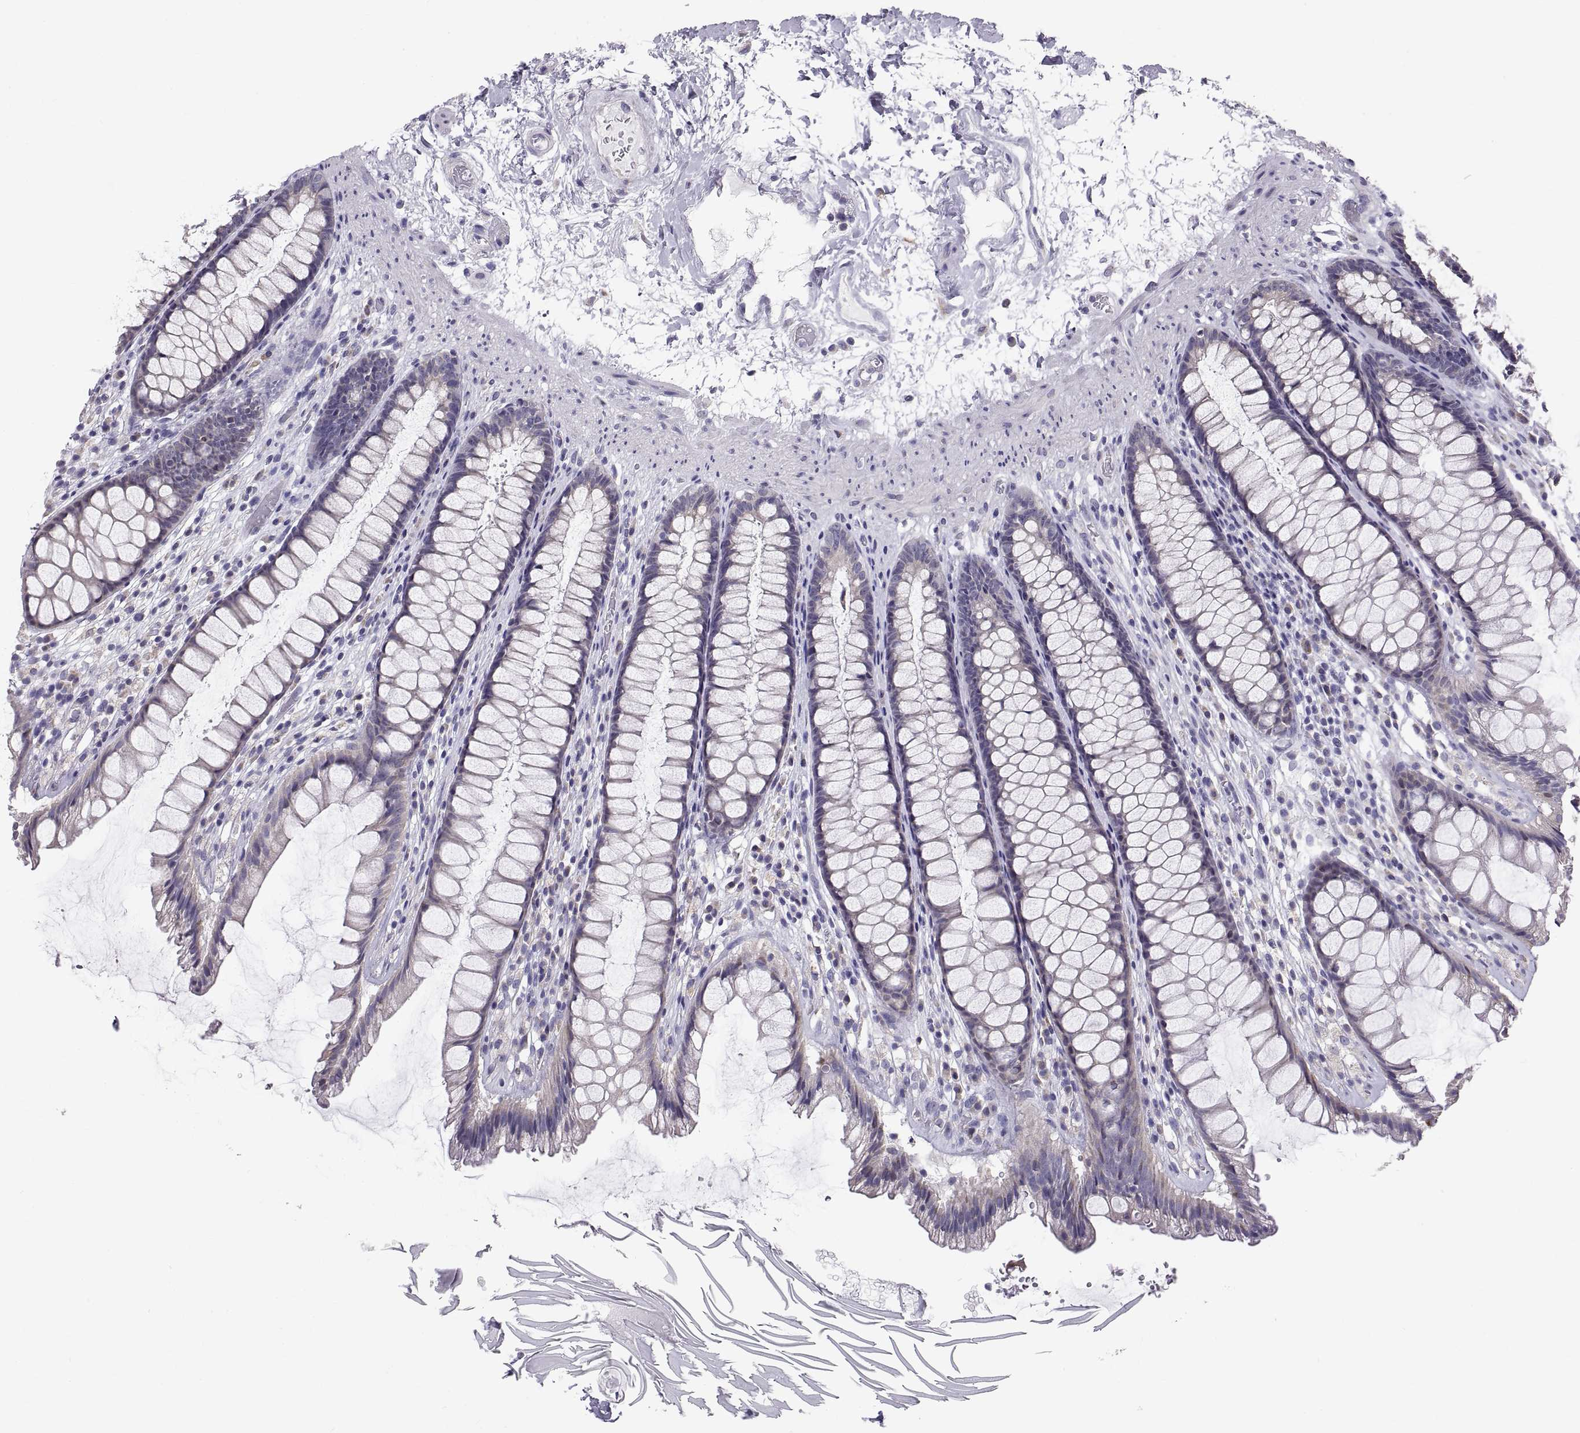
{"staining": {"intensity": "negative", "quantity": "none", "location": "none"}, "tissue": "rectum", "cell_type": "Glandular cells", "image_type": "normal", "snomed": [{"axis": "morphology", "description": "Normal tissue, NOS"}, {"axis": "topography", "description": "Rectum"}], "caption": "Immunohistochemistry (IHC) micrograph of normal rectum: human rectum stained with DAB (3,3'-diaminobenzidine) exhibits no significant protein positivity in glandular cells.", "gene": "TNNC1", "patient": {"sex": "male", "age": 72}}